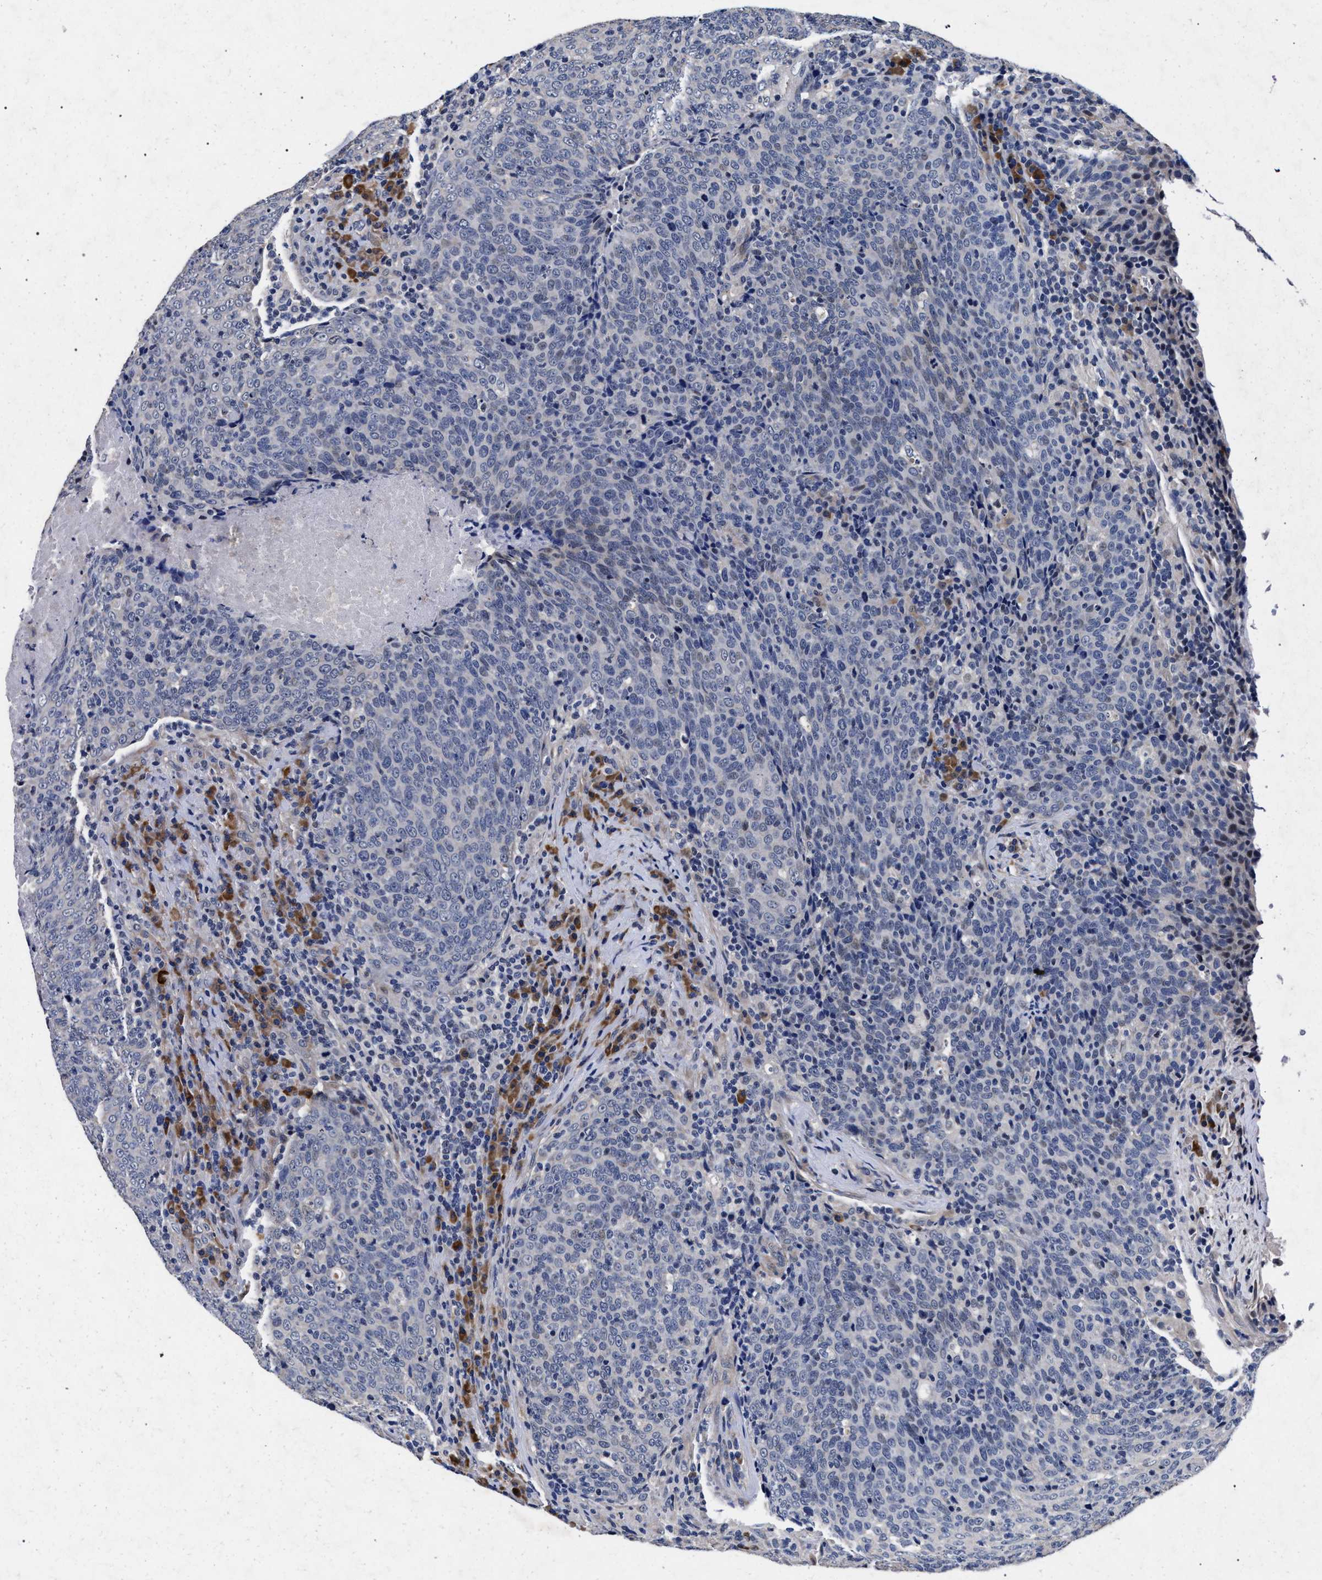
{"staining": {"intensity": "negative", "quantity": "none", "location": "none"}, "tissue": "head and neck cancer", "cell_type": "Tumor cells", "image_type": "cancer", "snomed": [{"axis": "morphology", "description": "Squamous cell carcinoma, NOS"}, {"axis": "morphology", "description": "Squamous cell carcinoma, metastatic, NOS"}, {"axis": "topography", "description": "Lymph node"}, {"axis": "topography", "description": "Head-Neck"}], "caption": "A high-resolution photomicrograph shows IHC staining of head and neck cancer (metastatic squamous cell carcinoma), which shows no significant expression in tumor cells.", "gene": "CFAP95", "patient": {"sex": "male", "age": 62}}